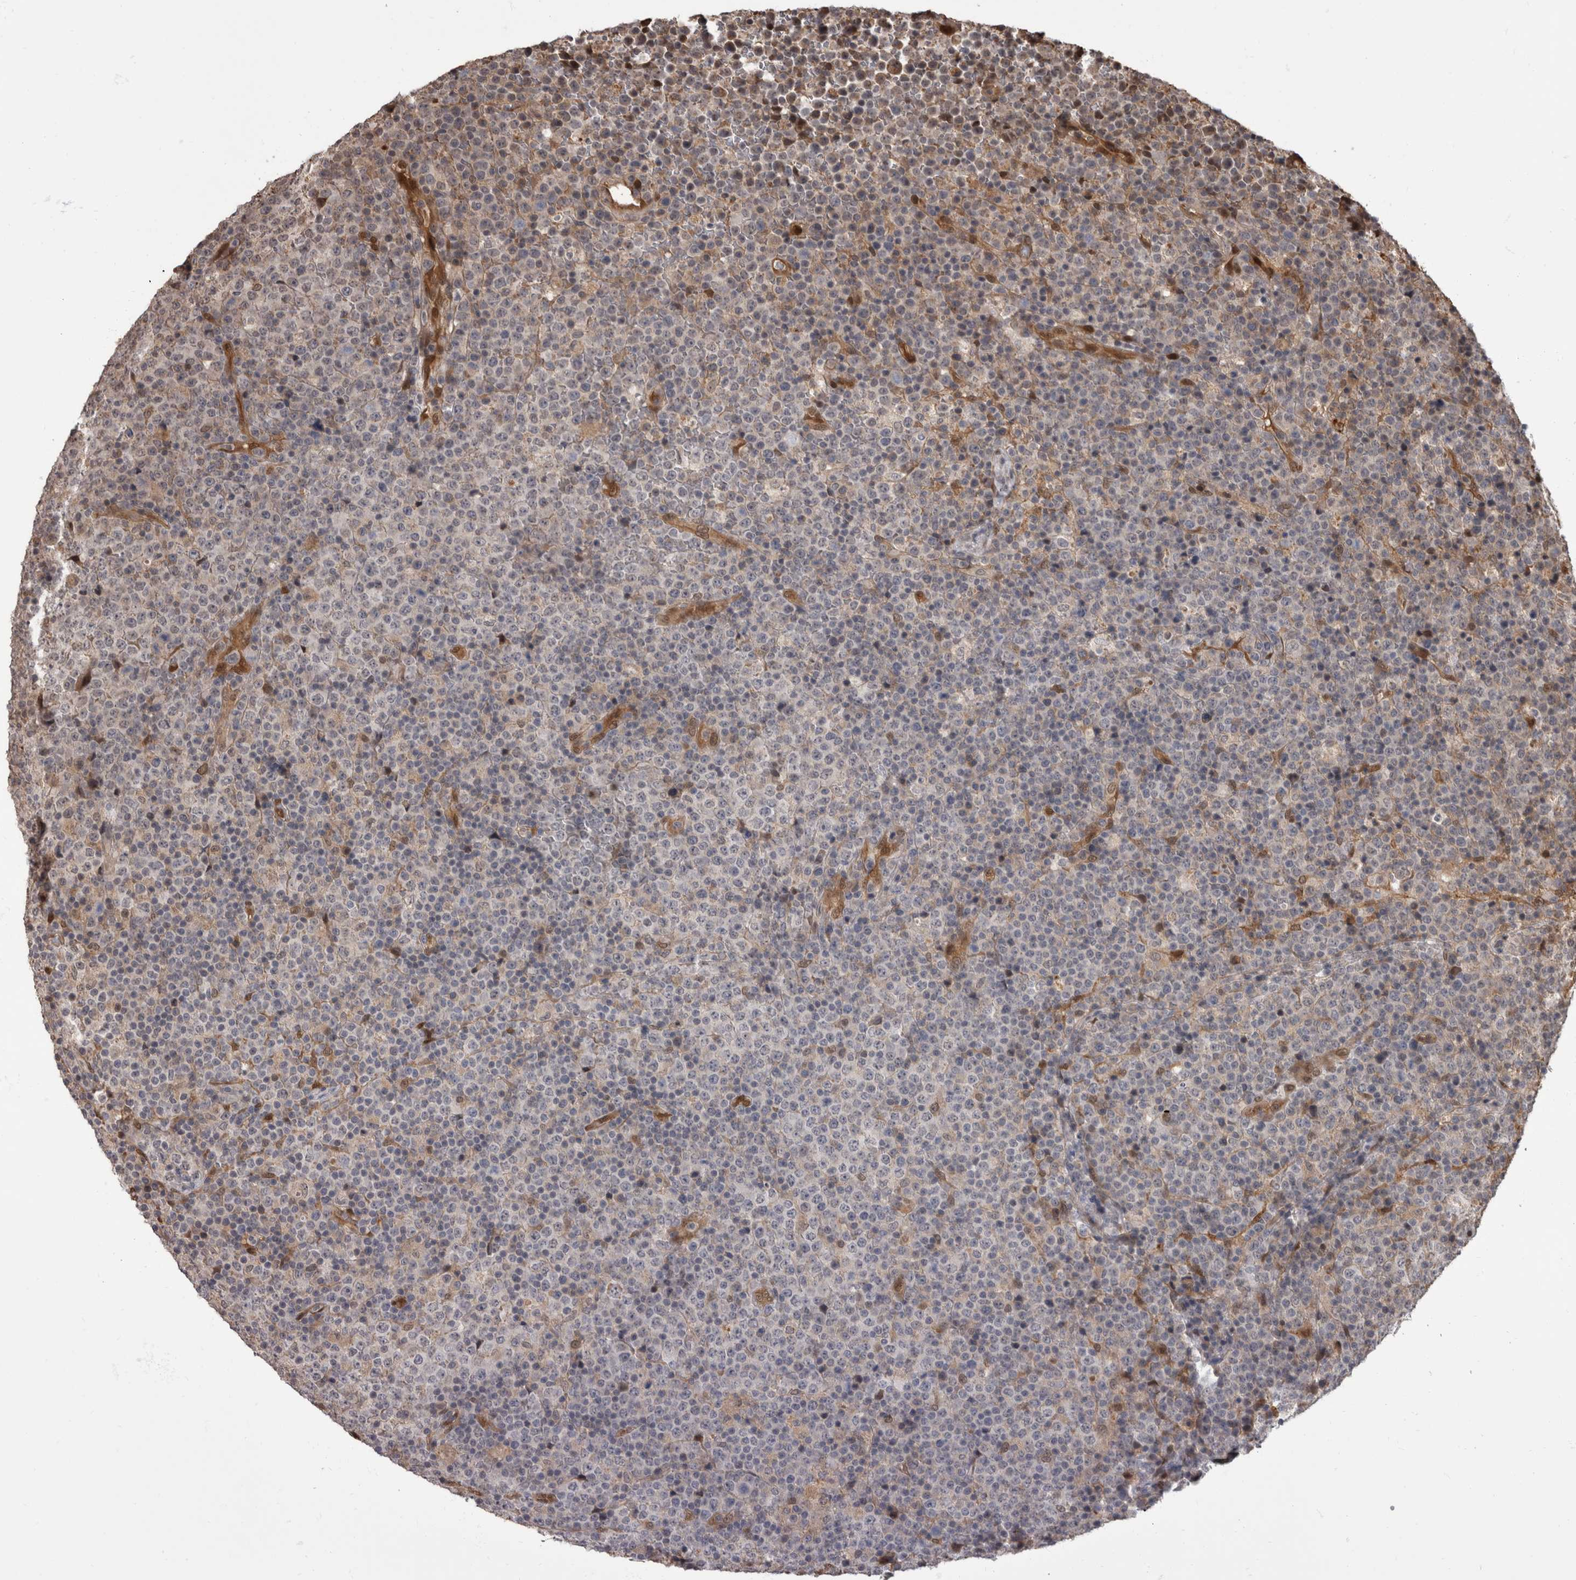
{"staining": {"intensity": "negative", "quantity": "none", "location": "none"}, "tissue": "lymphoma", "cell_type": "Tumor cells", "image_type": "cancer", "snomed": [{"axis": "morphology", "description": "Malignant lymphoma, non-Hodgkin's type, High grade"}, {"axis": "topography", "description": "Lymph node"}], "caption": "Tumor cells are negative for protein expression in human lymphoma.", "gene": "AKT3", "patient": {"sex": "male", "age": 13}}